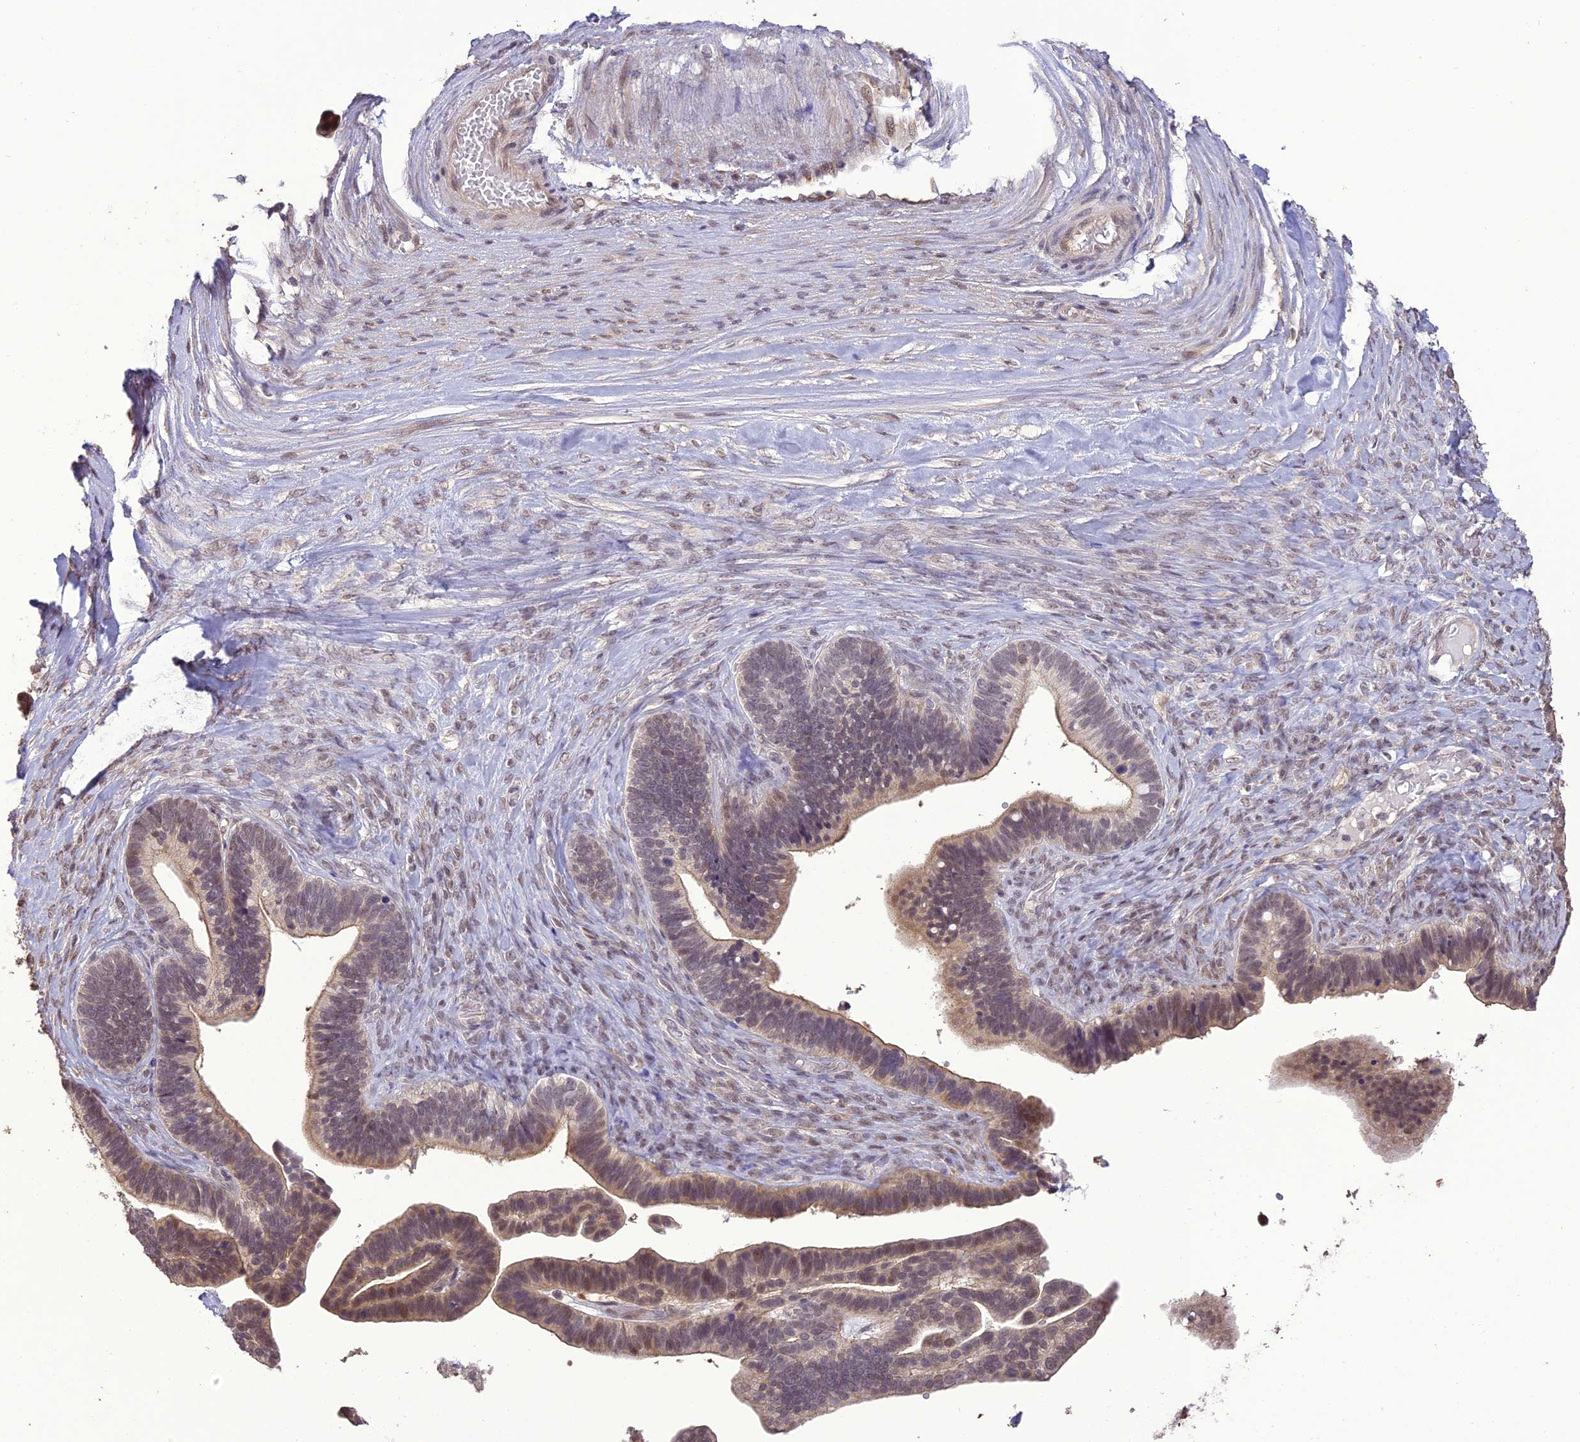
{"staining": {"intensity": "moderate", "quantity": ">75%", "location": "cytoplasmic/membranous,nuclear"}, "tissue": "ovarian cancer", "cell_type": "Tumor cells", "image_type": "cancer", "snomed": [{"axis": "morphology", "description": "Cystadenocarcinoma, serous, NOS"}, {"axis": "topography", "description": "Ovary"}], "caption": "Moderate cytoplasmic/membranous and nuclear staining is identified in approximately >75% of tumor cells in ovarian cancer.", "gene": "TIGD7", "patient": {"sex": "female", "age": 56}}